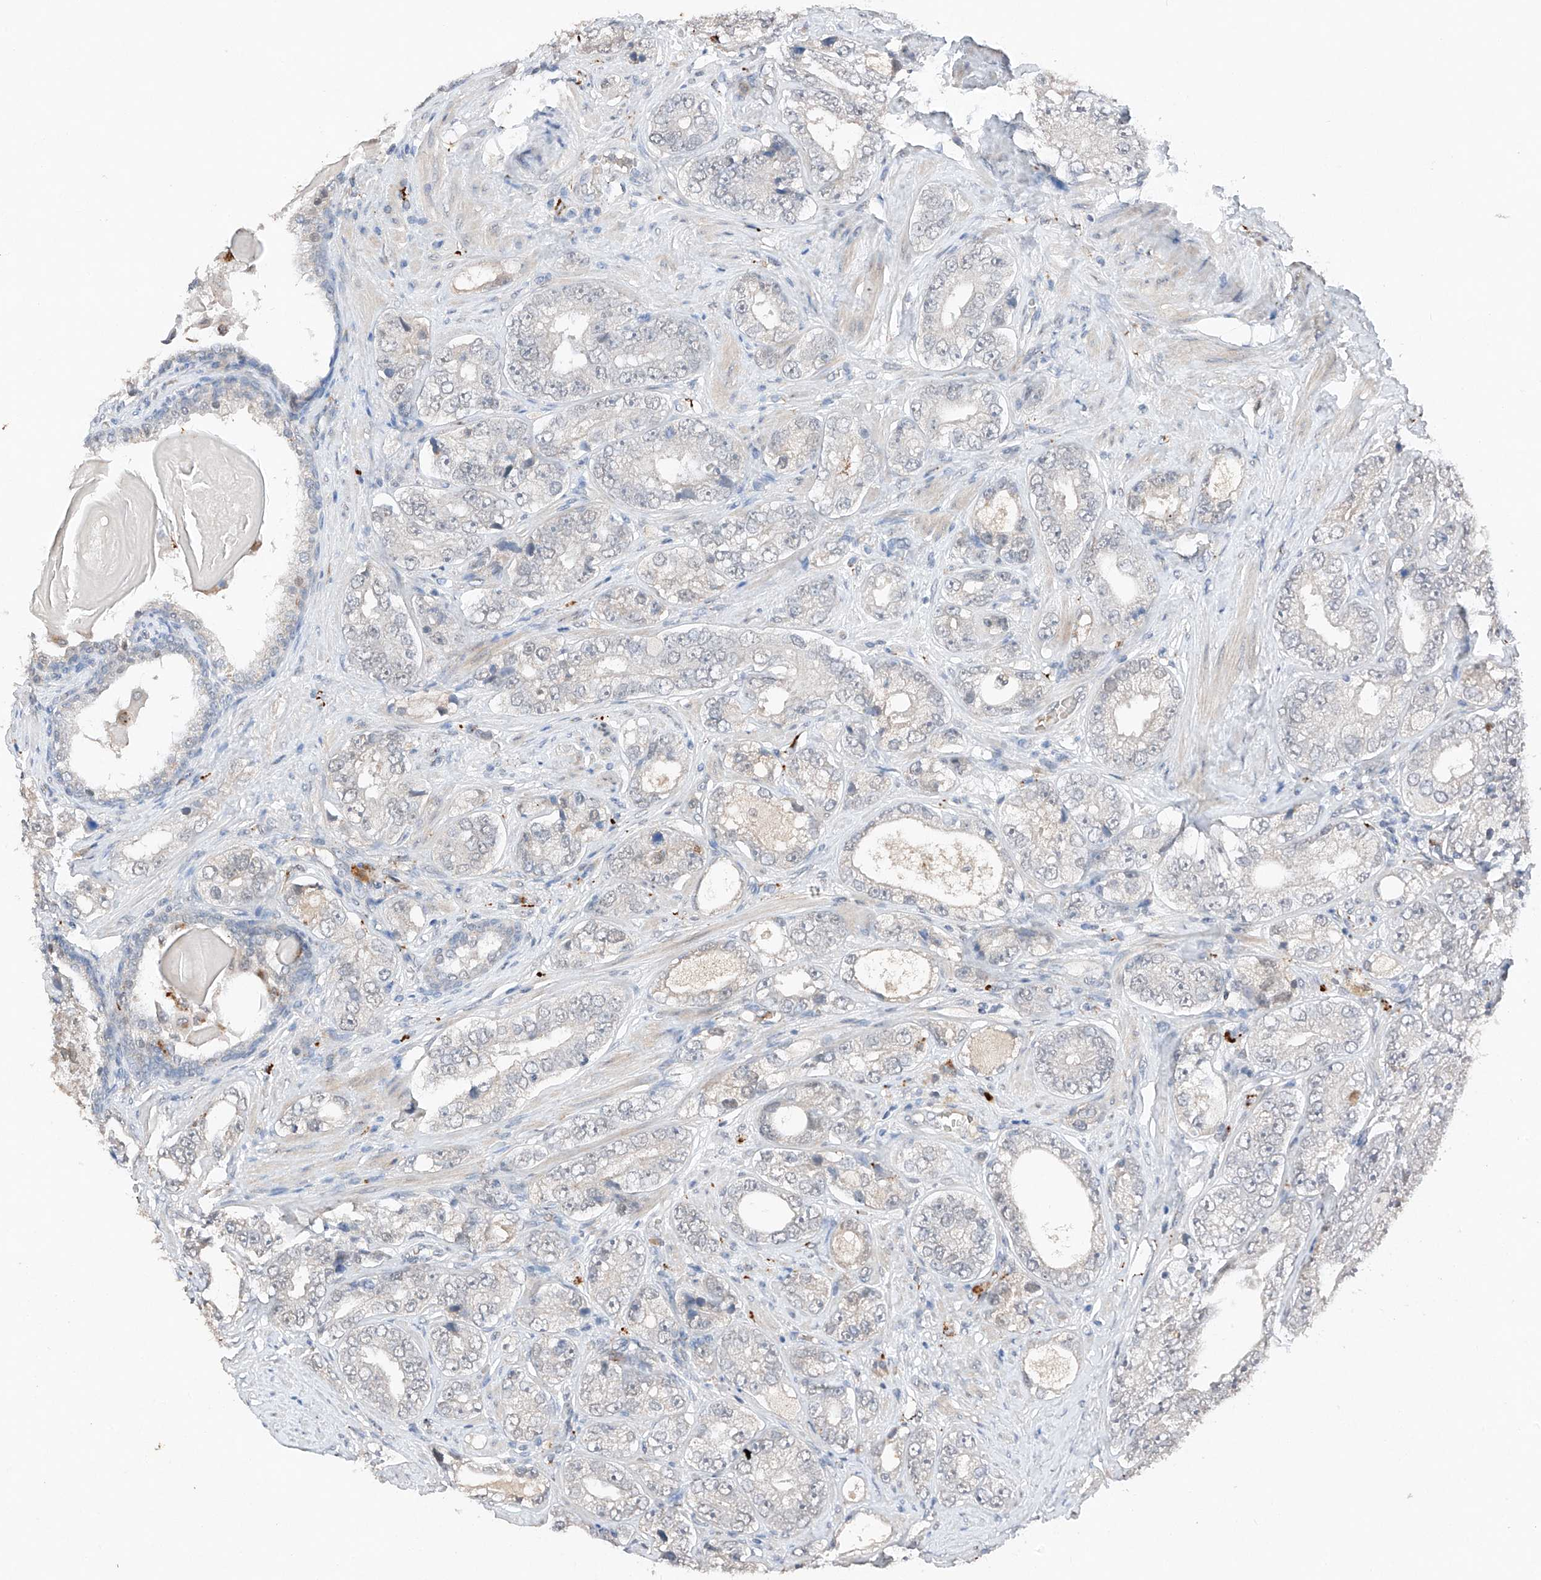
{"staining": {"intensity": "negative", "quantity": "none", "location": "none"}, "tissue": "prostate cancer", "cell_type": "Tumor cells", "image_type": "cancer", "snomed": [{"axis": "morphology", "description": "Adenocarcinoma, High grade"}, {"axis": "topography", "description": "Prostate"}], "caption": "There is no significant positivity in tumor cells of prostate adenocarcinoma (high-grade).", "gene": "TBX4", "patient": {"sex": "male", "age": 56}}